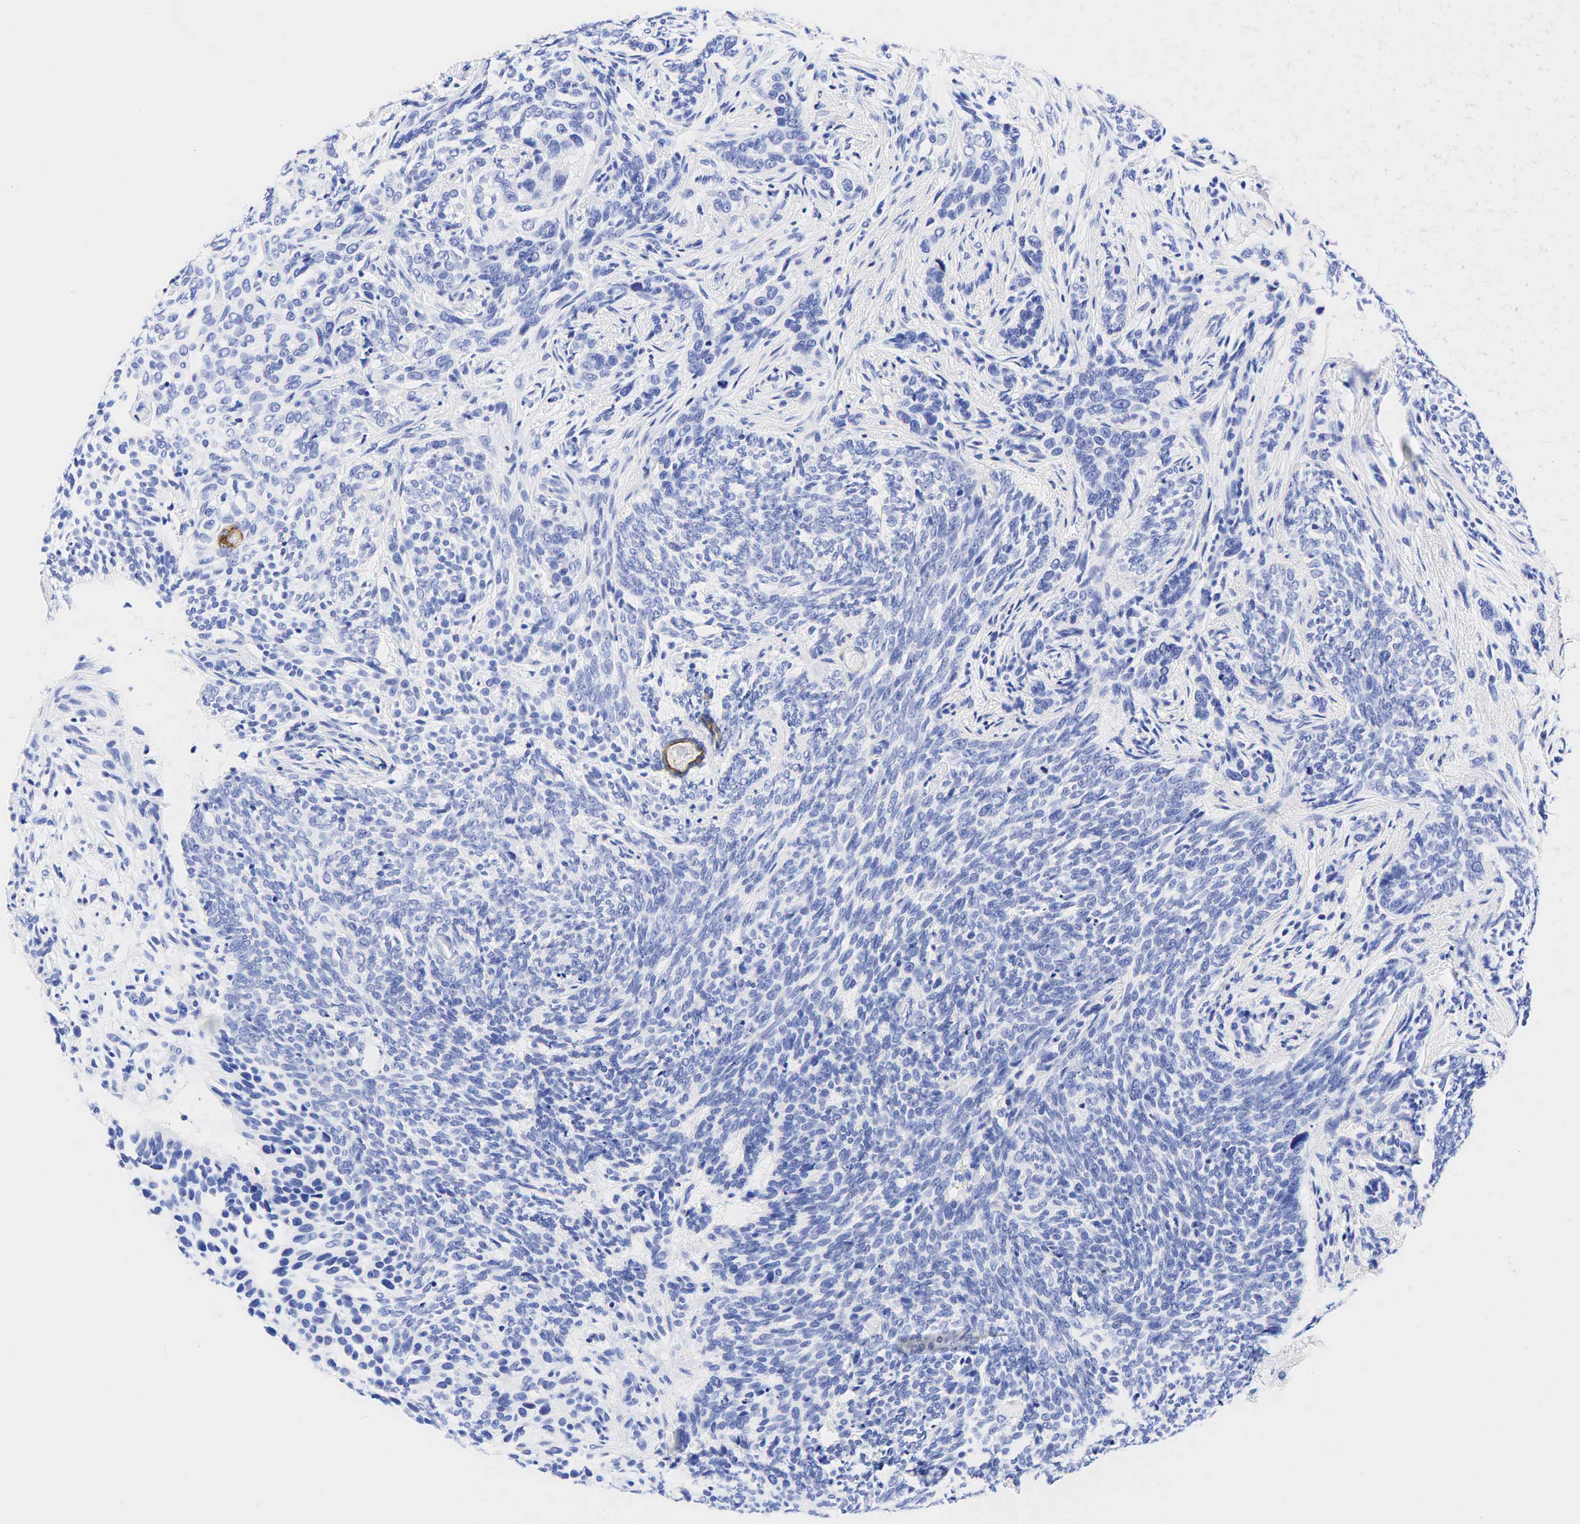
{"staining": {"intensity": "negative", "quantity": "none", "location": "none"}, "tissue": "skin cancer", "cell_type": "Tumor cells", "image_type": "cancer", "snomed": [{"axis": "morphology", "description": "Basal cell carcinoma"}, {"axis": "topography", "description": "Skin"}], "caption": "Immunohistochemical staining of human basal cell carcinoma (skin) shows no significant expression in tumor cells.", "gene": "KRT19", "patient": {"sex": "male", "age": 89}}